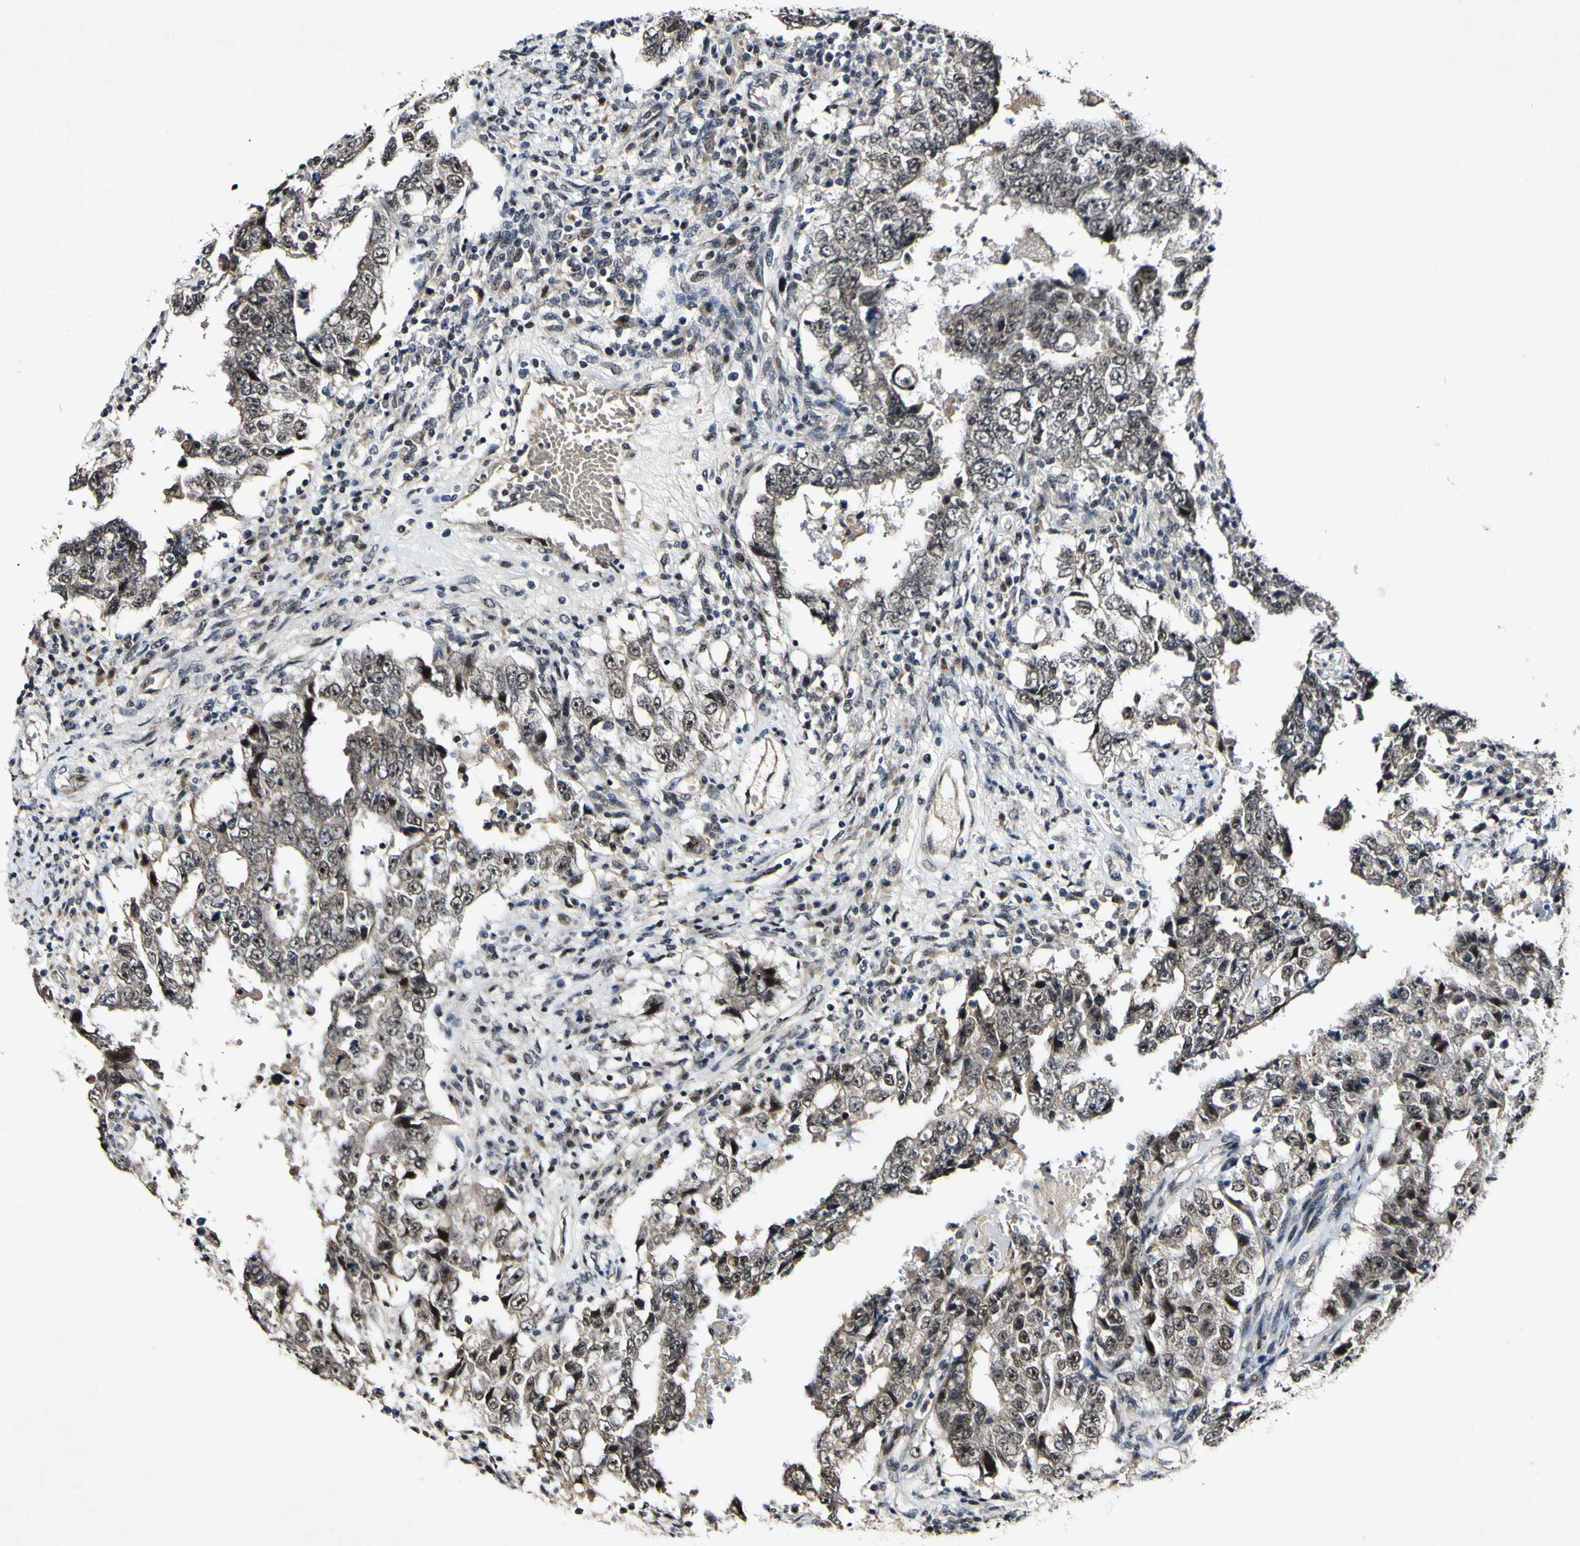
{"staining": {"intensity": "moderate", "quantity": ">75%", "location": "cytoplasmic/membranous,nuclear"}, "tissue": "testis cancer", "cell_type": "Tumor cells", "image_type": "cancer", "snomed": [{"axis": "morphology", "description": "Carcinoma, Embryonal, NOS"}, {"axis": "topography", "description": "Testis"}], "caption": "Immunohistochemical staining of human testis embryonal carcinoma shows moderate cytoplasmic/membranous and nuclear protein staining in about >75% of tumor cells. Using DAB (3,3'-diaminobenzidine) (brown) and hematoxylin (blue) stains, captured at high magnification using brightfield microscopy.", "gene": "POLR2F", "patient": {"sex": "male", "age": 26}}